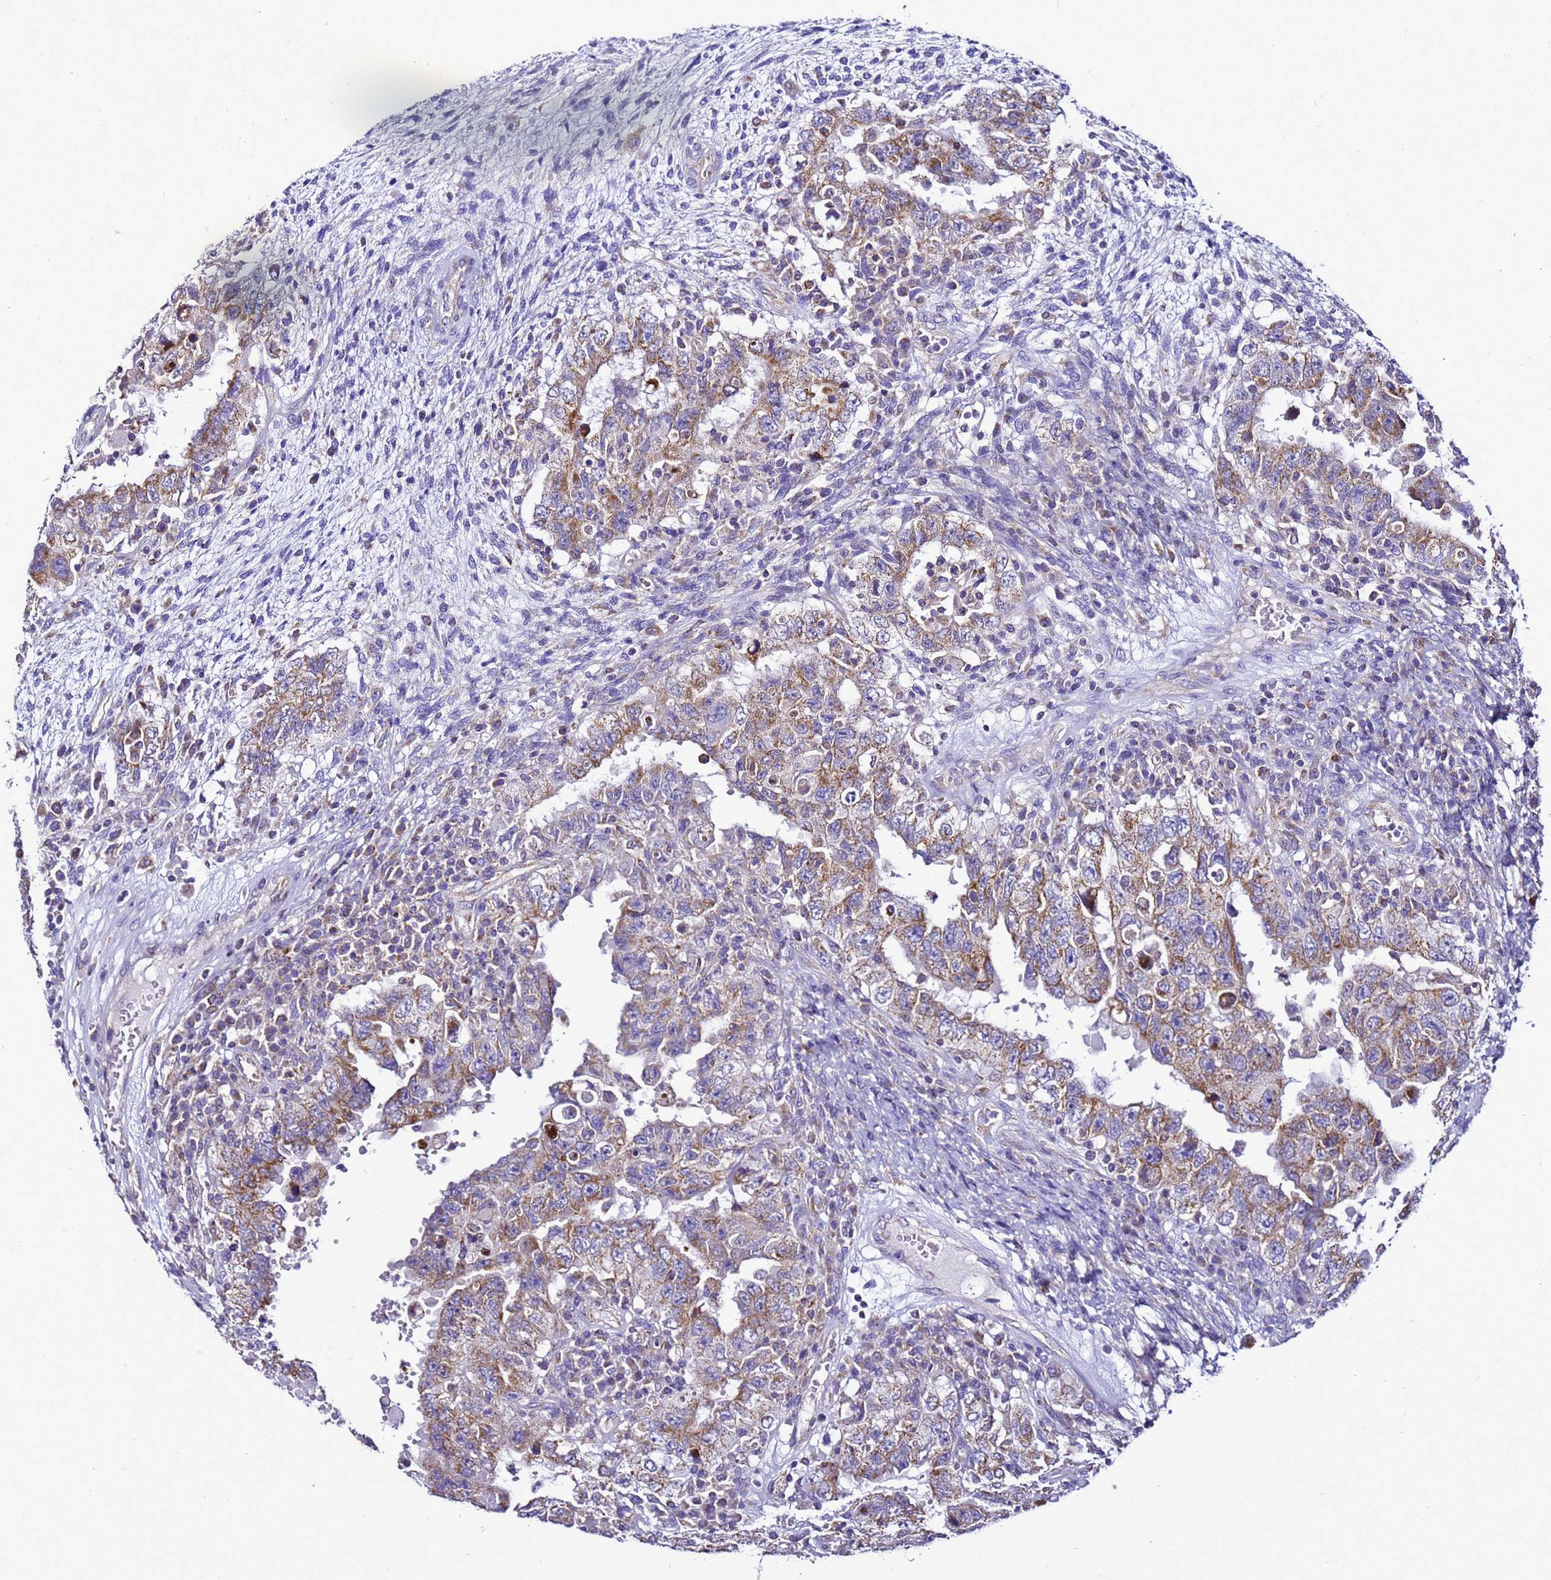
{"staining": {"intensity": "moderate", "quantity": ">75%", "location": "cytoplasmic/membranous"}, "tissue": "testis cancer", "cell_type": "Tumor cells", "image_type": "cancer", "snomed": [{"axis": "morphology", "description": "Carcinoma, Embryonal, NOS"}, {"axis": "topography", "description": "Testis"}], "caption": "Protein staining of testis embryonal carcinoma tissue exhibits moderate cytoplasmic/membranous expression in about >75% of tumor cells.", "gene": "HIGD2A", "patient": {"sex": "male", "age": 26}}